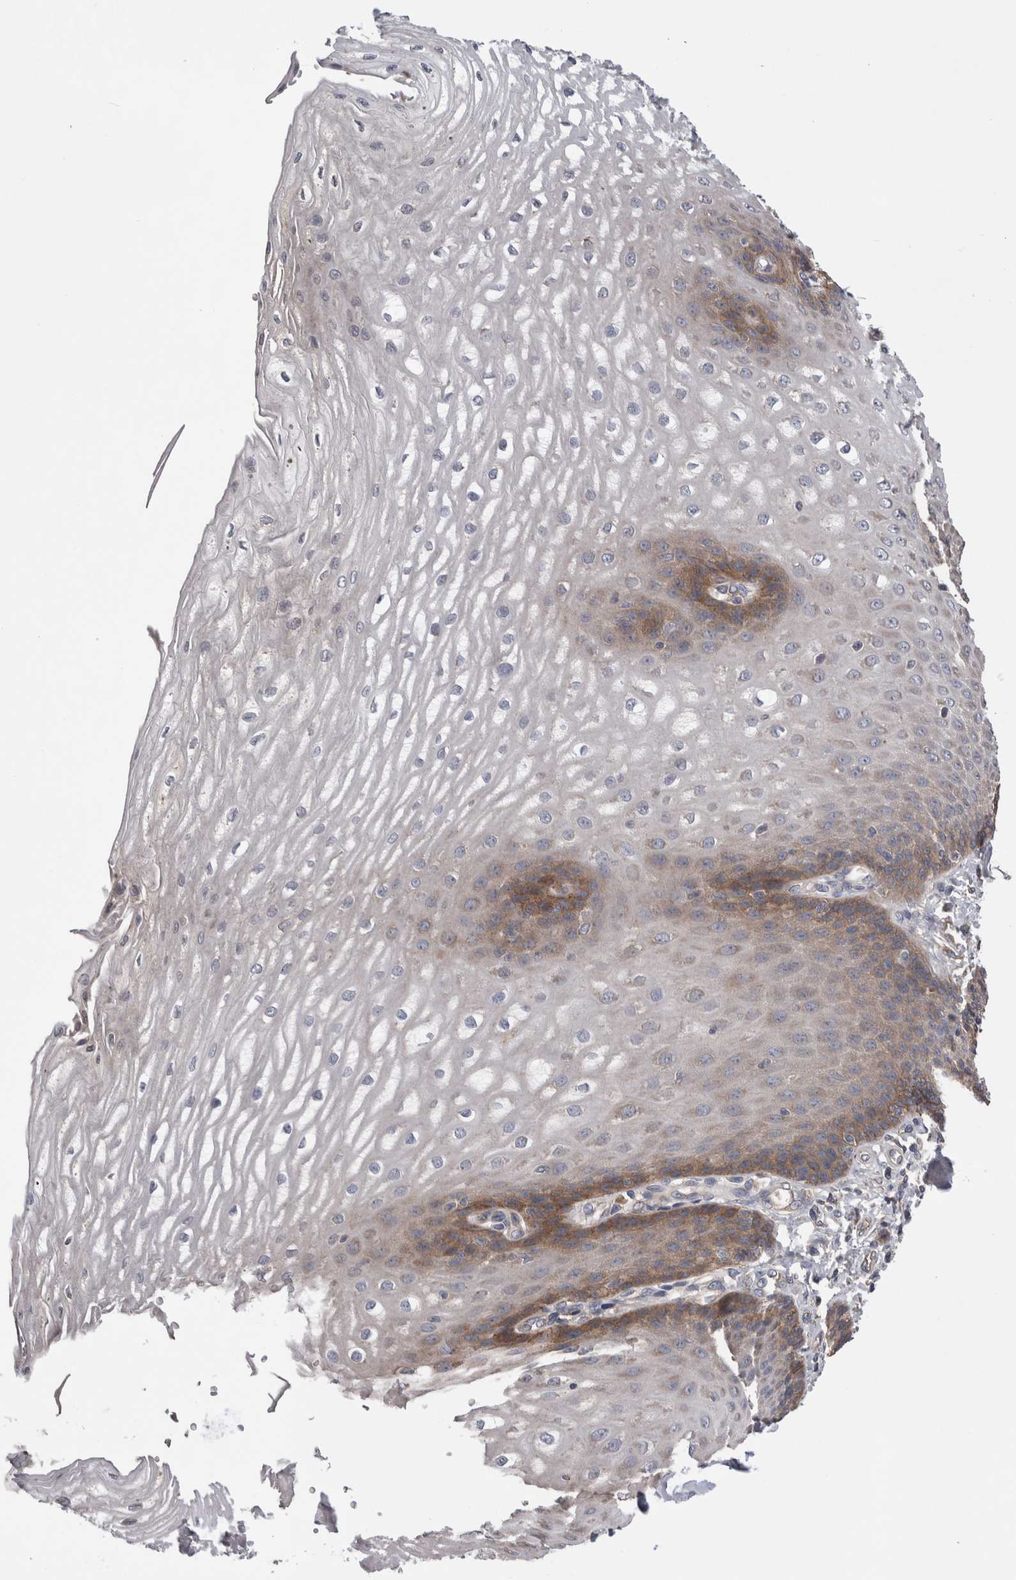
{"staining": {"intensity": "moderate", "quantity": "<25%", "location": "cytoplasmic/membranous"}, "tissue": "esophagus", "cell_type": "Squamous epithelial cells", "image_type": "normal", "snomed": [{"axis": "morphology", "description": "Normal tissue, NOS"}, {"axis": "topography", "description": "Esophagus"}], "caption": "Brown immunohistochemical staining in benign human esophagus exhibits moderate cytoplasmic/membranous staining in about <25% of squamous epithelial cells. (Stains: DAB in brown, nuclei in blue, Microscopy: brightfield microscopy at high magnification).", "gene": "LIMA1", "patient": {"sex": "male", "age": 54}}